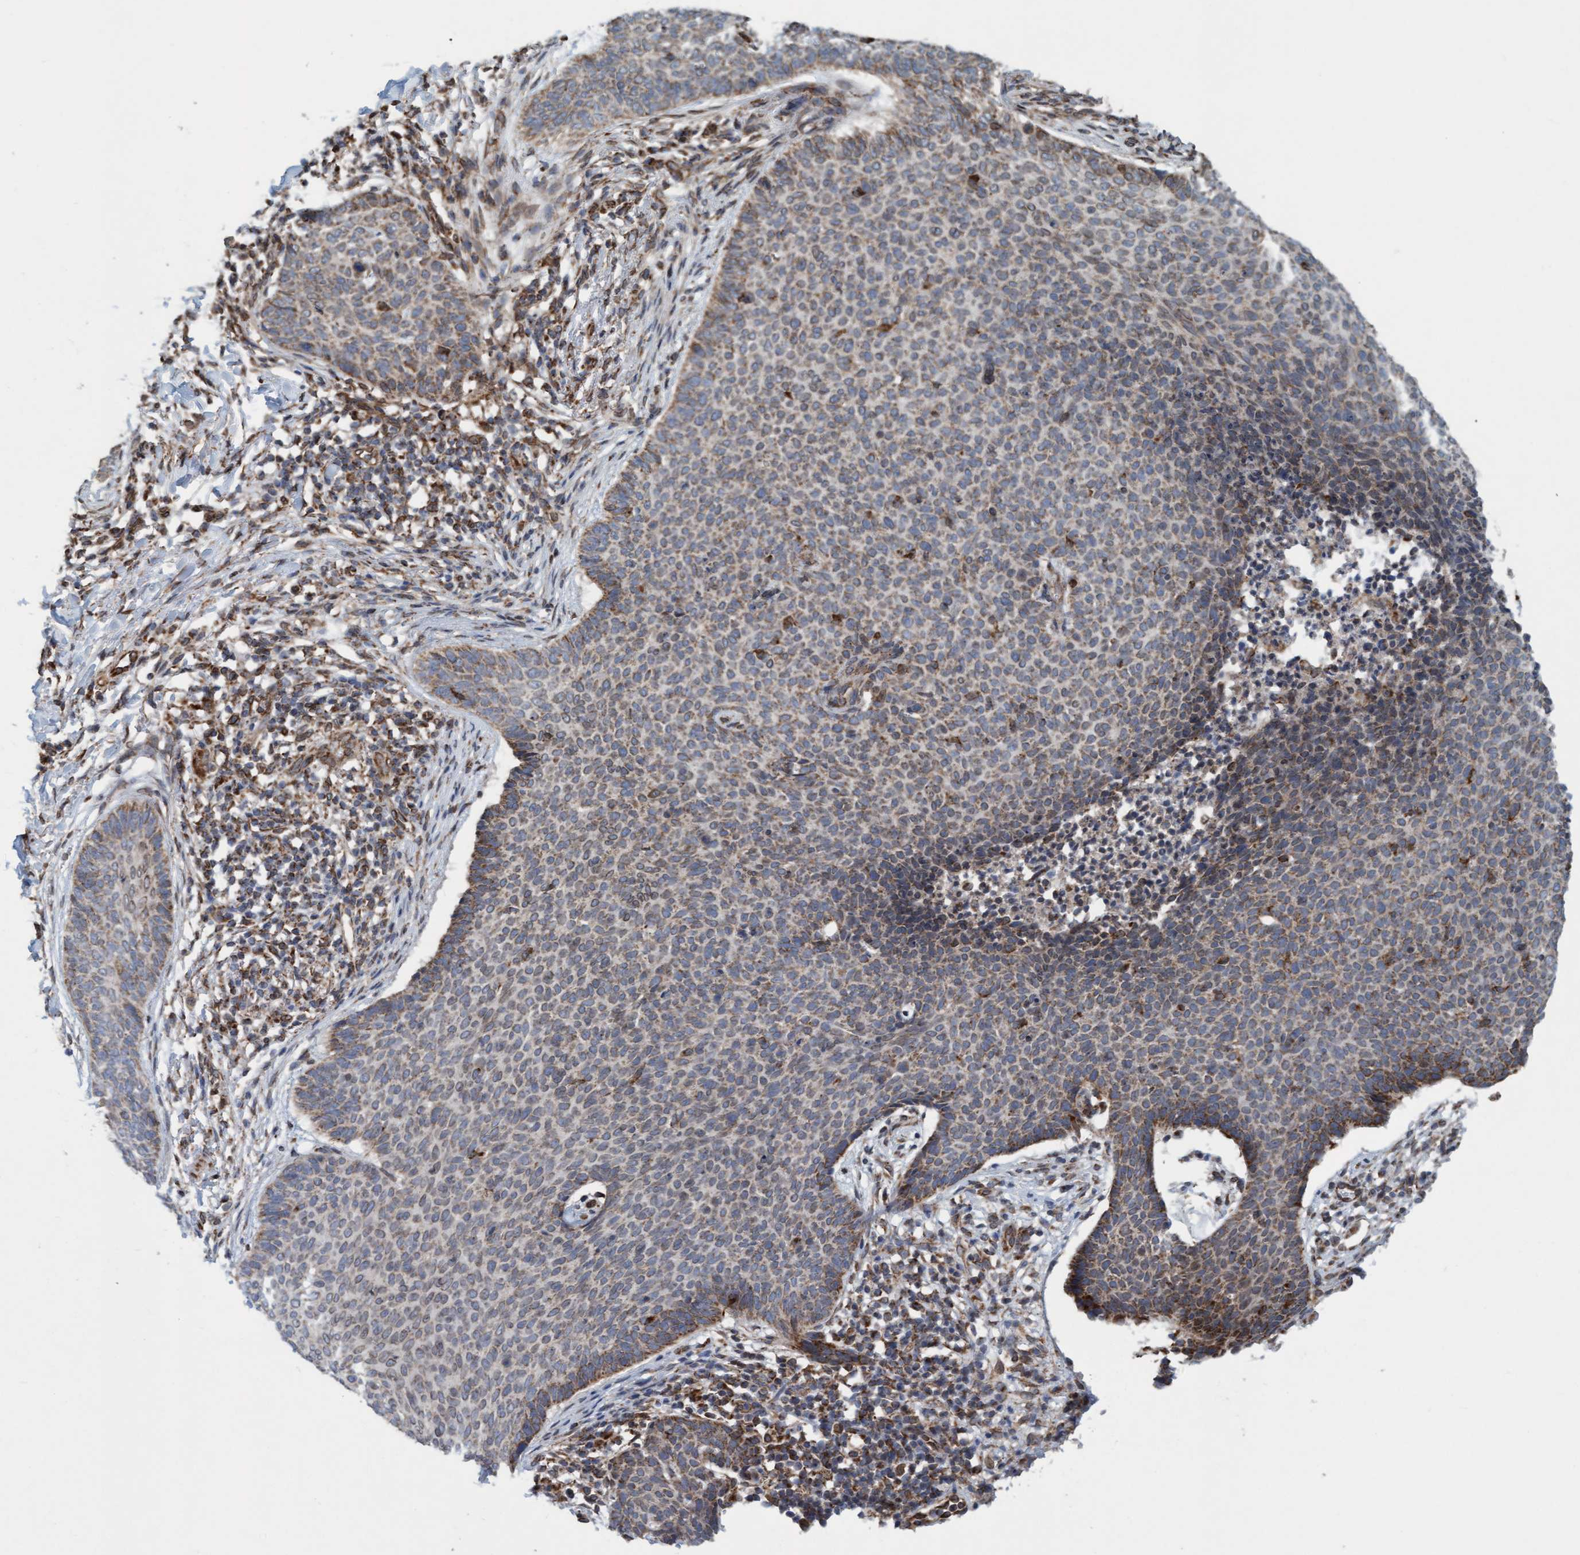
{"staining": {"intensity": "weak", "quantity": ">75%", "location": "cytoplasmic/membranous"}, "tissue": "skin cancer", "cell_type": "Tumor cells", "image_type": "cancer", "snomed": [{"axis": "morphology", "description": "Normal tissue, NOS"}, {"axis": "morphology", "description": "Basal cell carcinoma"}, {"axis": "topography", "description": "Skin"}], "caption": "DAB (3,3'-diaminobenzidine) immunohistochemical staining of skin cancer (basal cell carcinoma) reveals weak cytoplasmic/membranous protein positivity in approximately >75% of tumor cells. The staining is performed using DAB (3,3'-diaminobenzidine) brown chromogen to label protein expression. The nuclei are counter-stained blue using hematoxylin.", "gene": "MRPS23", "patient": {"sex": "male", "age": 50}}